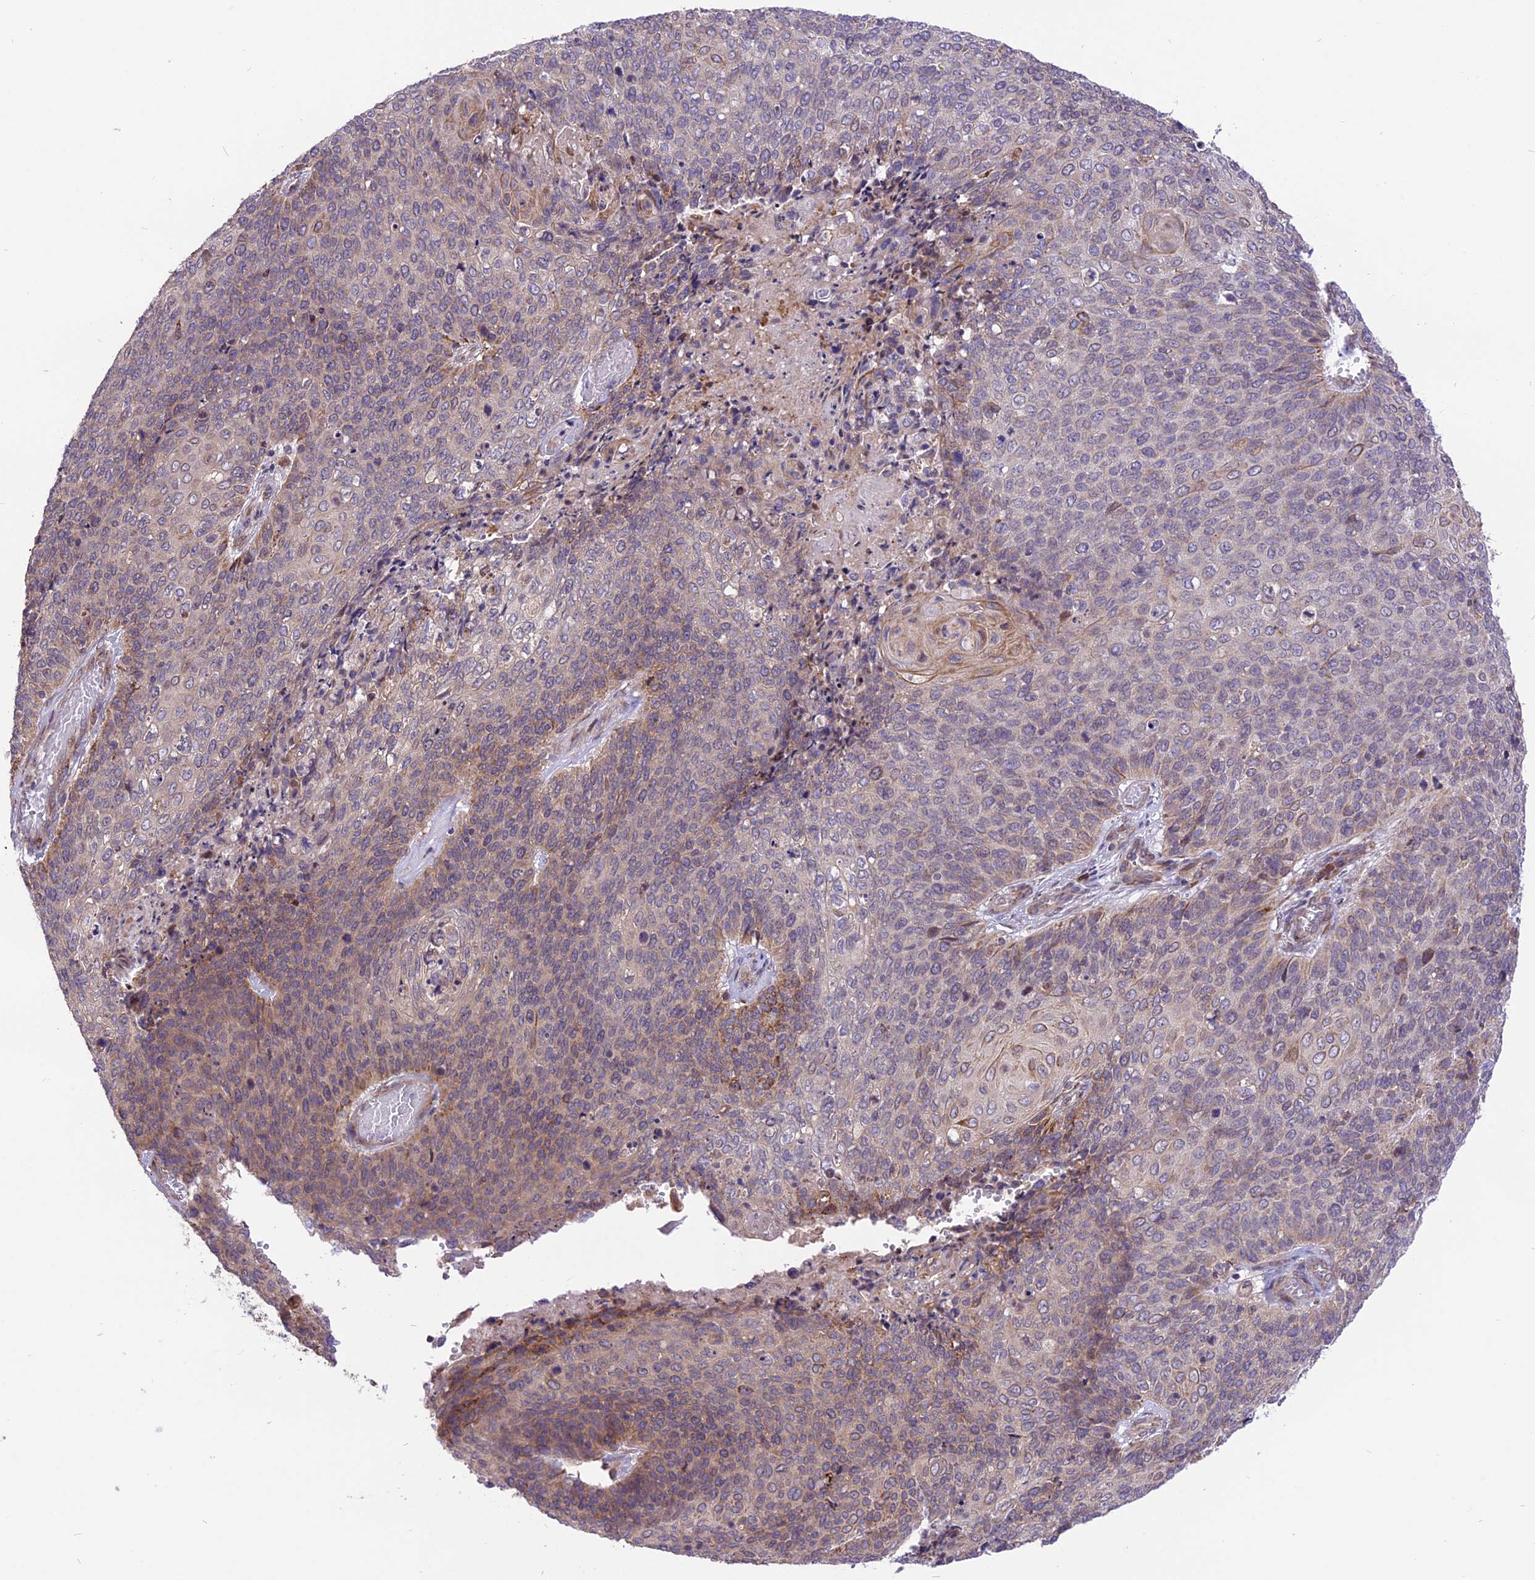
{"staining": {"intensity": "weak", "quantity": "25%-75%", "location": "cytoplasmic/membranous"}, "tissue": "cervical cancer", "cell_type": "Tumor cells", "image_type": "cancer", "snomed": [{"axis": "morphology", "description": "Squamous cell carcinoma, NOS"}, {"axis": "topography", "description": "Cervix"}], "caption": "Cervical squamous cell carcinoma was stained to show a protein in brown. There is low levels of weak cytoplasmic/membranous positivity in approximately 25%-75% of tumor cells.", "gene": "ARMCX6", "patient": {"sex": "female", "age": 39}}